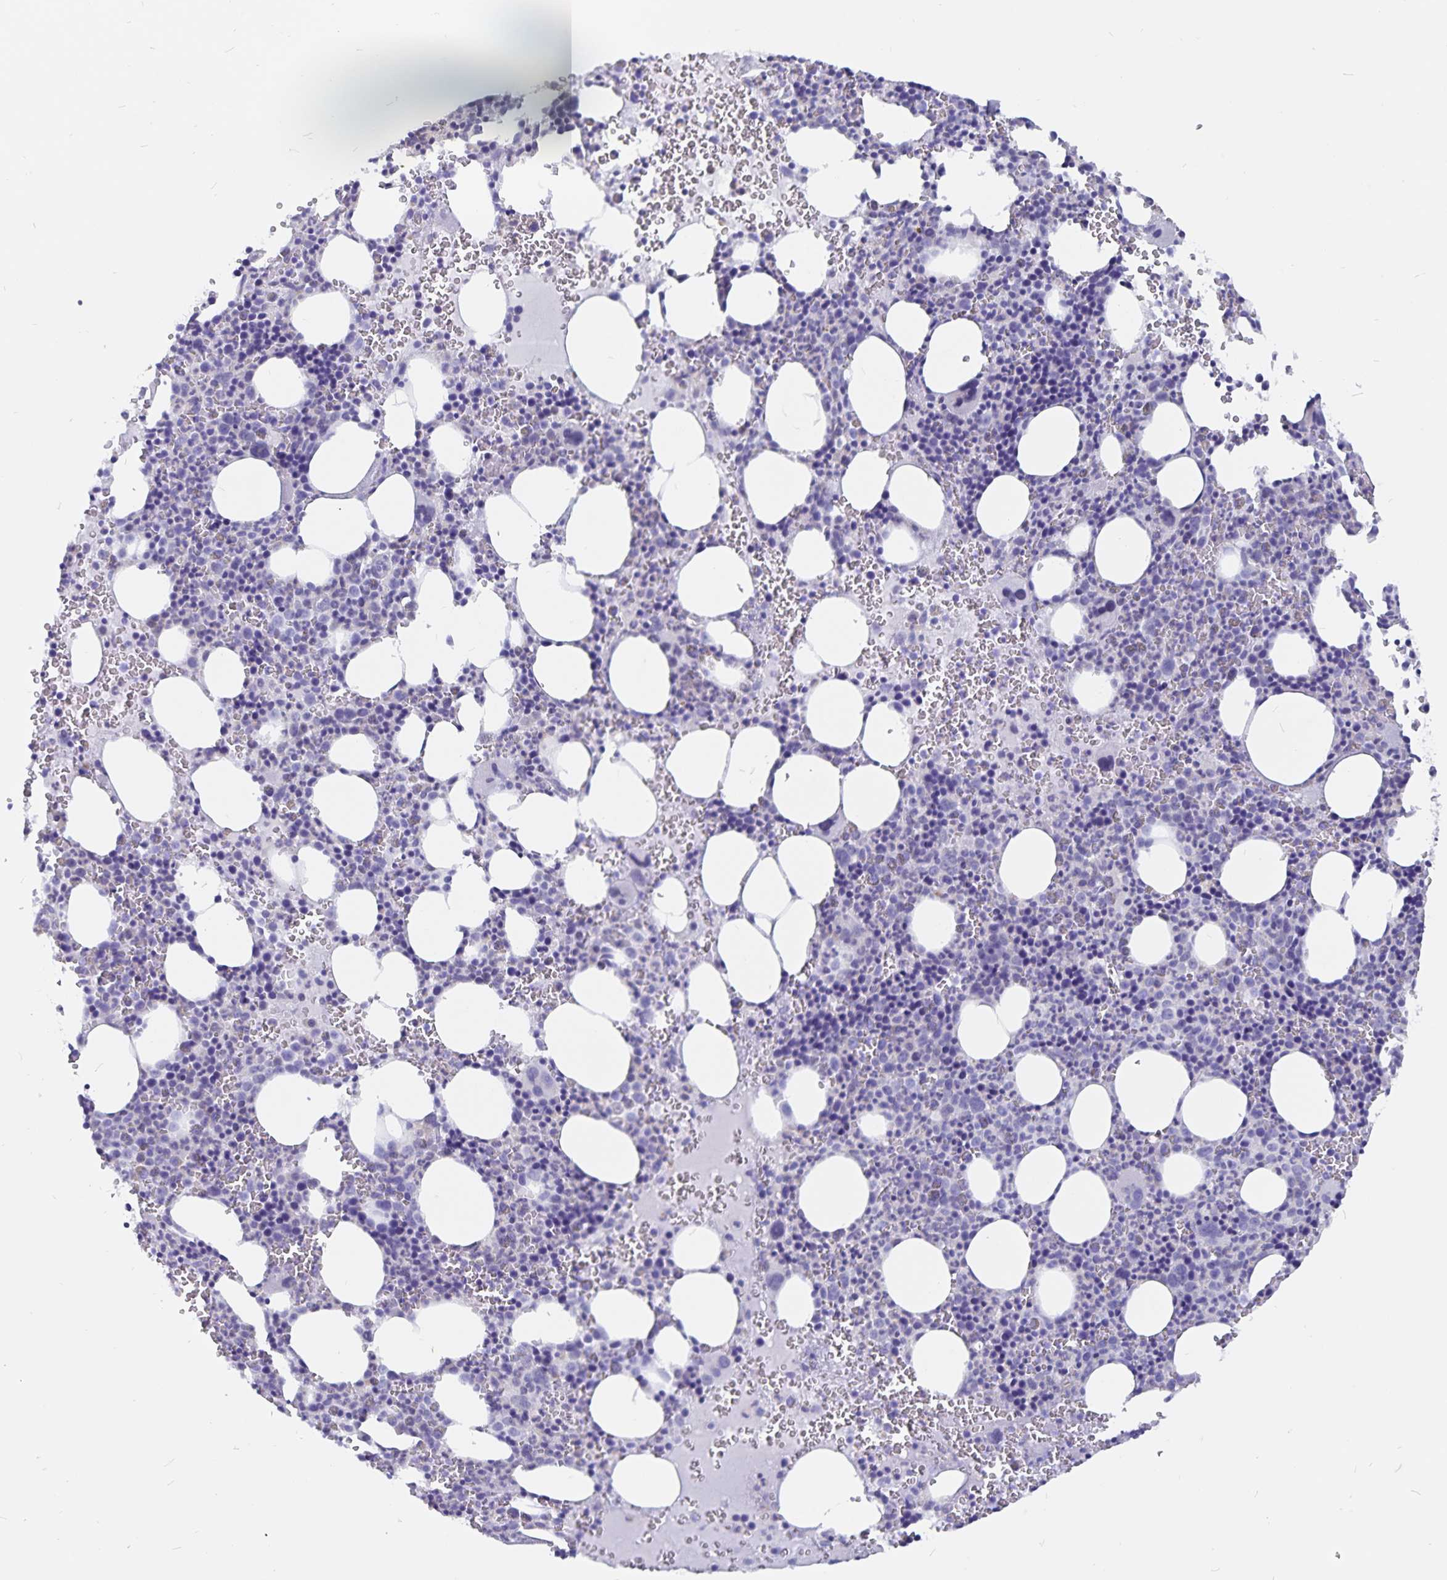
{"staining": {"intensity": "negative", "quantity": "none", "location": "none"}, "tissue": "bone marrow", "cell_type": "Hematopoietic cells", "image_type": "normal", "snomed": [{"axis": "morphology", "description": "Normal tissue, NOS"}, {"axis": "topography", "description": "Bone marrow"}], "caption": "This is a micrograph of IHC staining of benign bone marrow, which shows no positivity in hematopoietic cells. (Brightfield microscopy of DAB immunohistochemistry at high magnification).", "gene": "SNTN", "patient": {"sex": "male", "age": 63}}